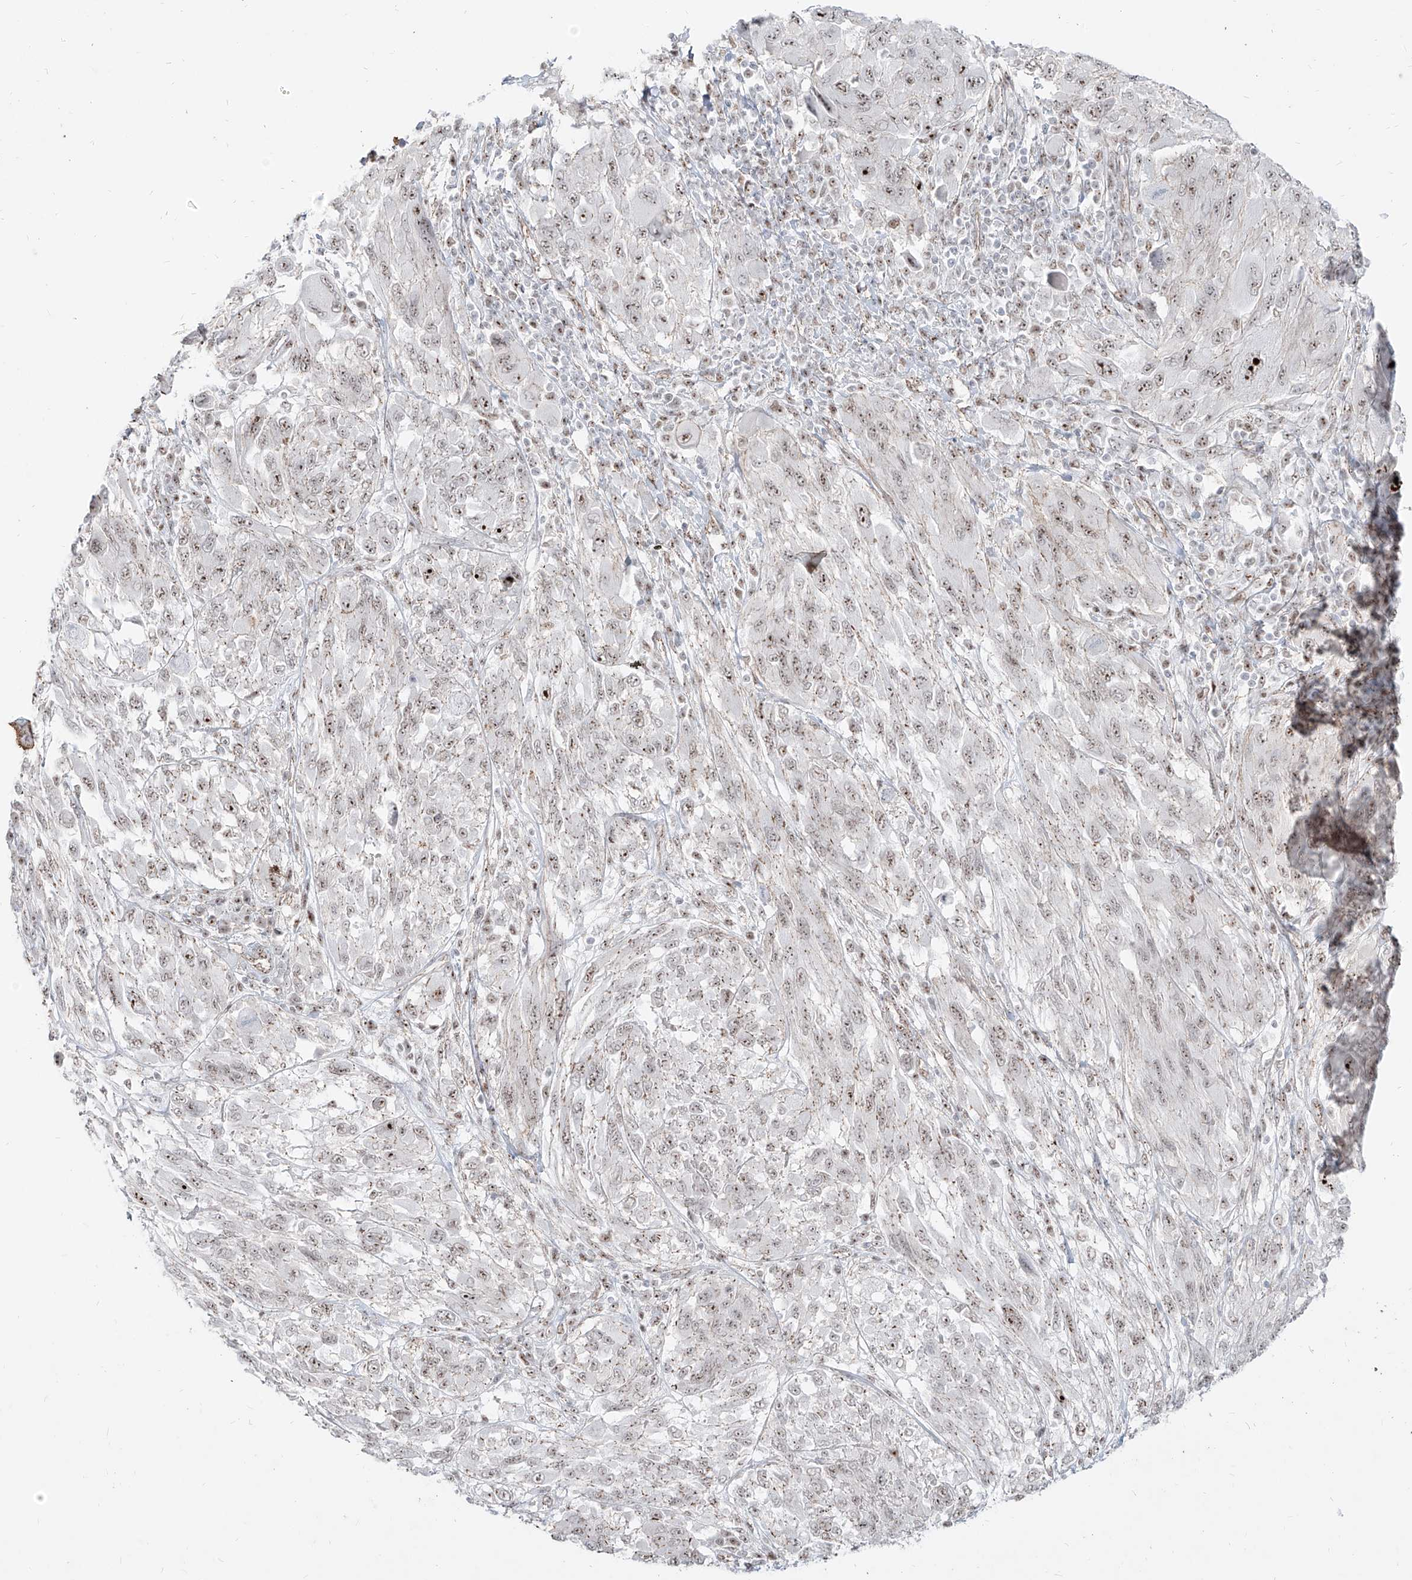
{"staining": {"intensity": "strong", "quantity": "<25%", "location": "nuclear"}, "tissue": "melanoma", "cell_type": "Tumor cells", "image_type": "cancer", "snomed": [{"axis": "morphology", "description": "Malignant melanoma, NOS"}, {"axis": "topography", "description": "Skin"}], "caption": "Tumor cells demonstrate medium levels of strong nuclear staining in approximately <25% of cells in melanoma. (Brightfield microscopy of DAB IHC at high magnification).", "gene": "ZNF710", "patient": {"sex": "female", "age": 91}}